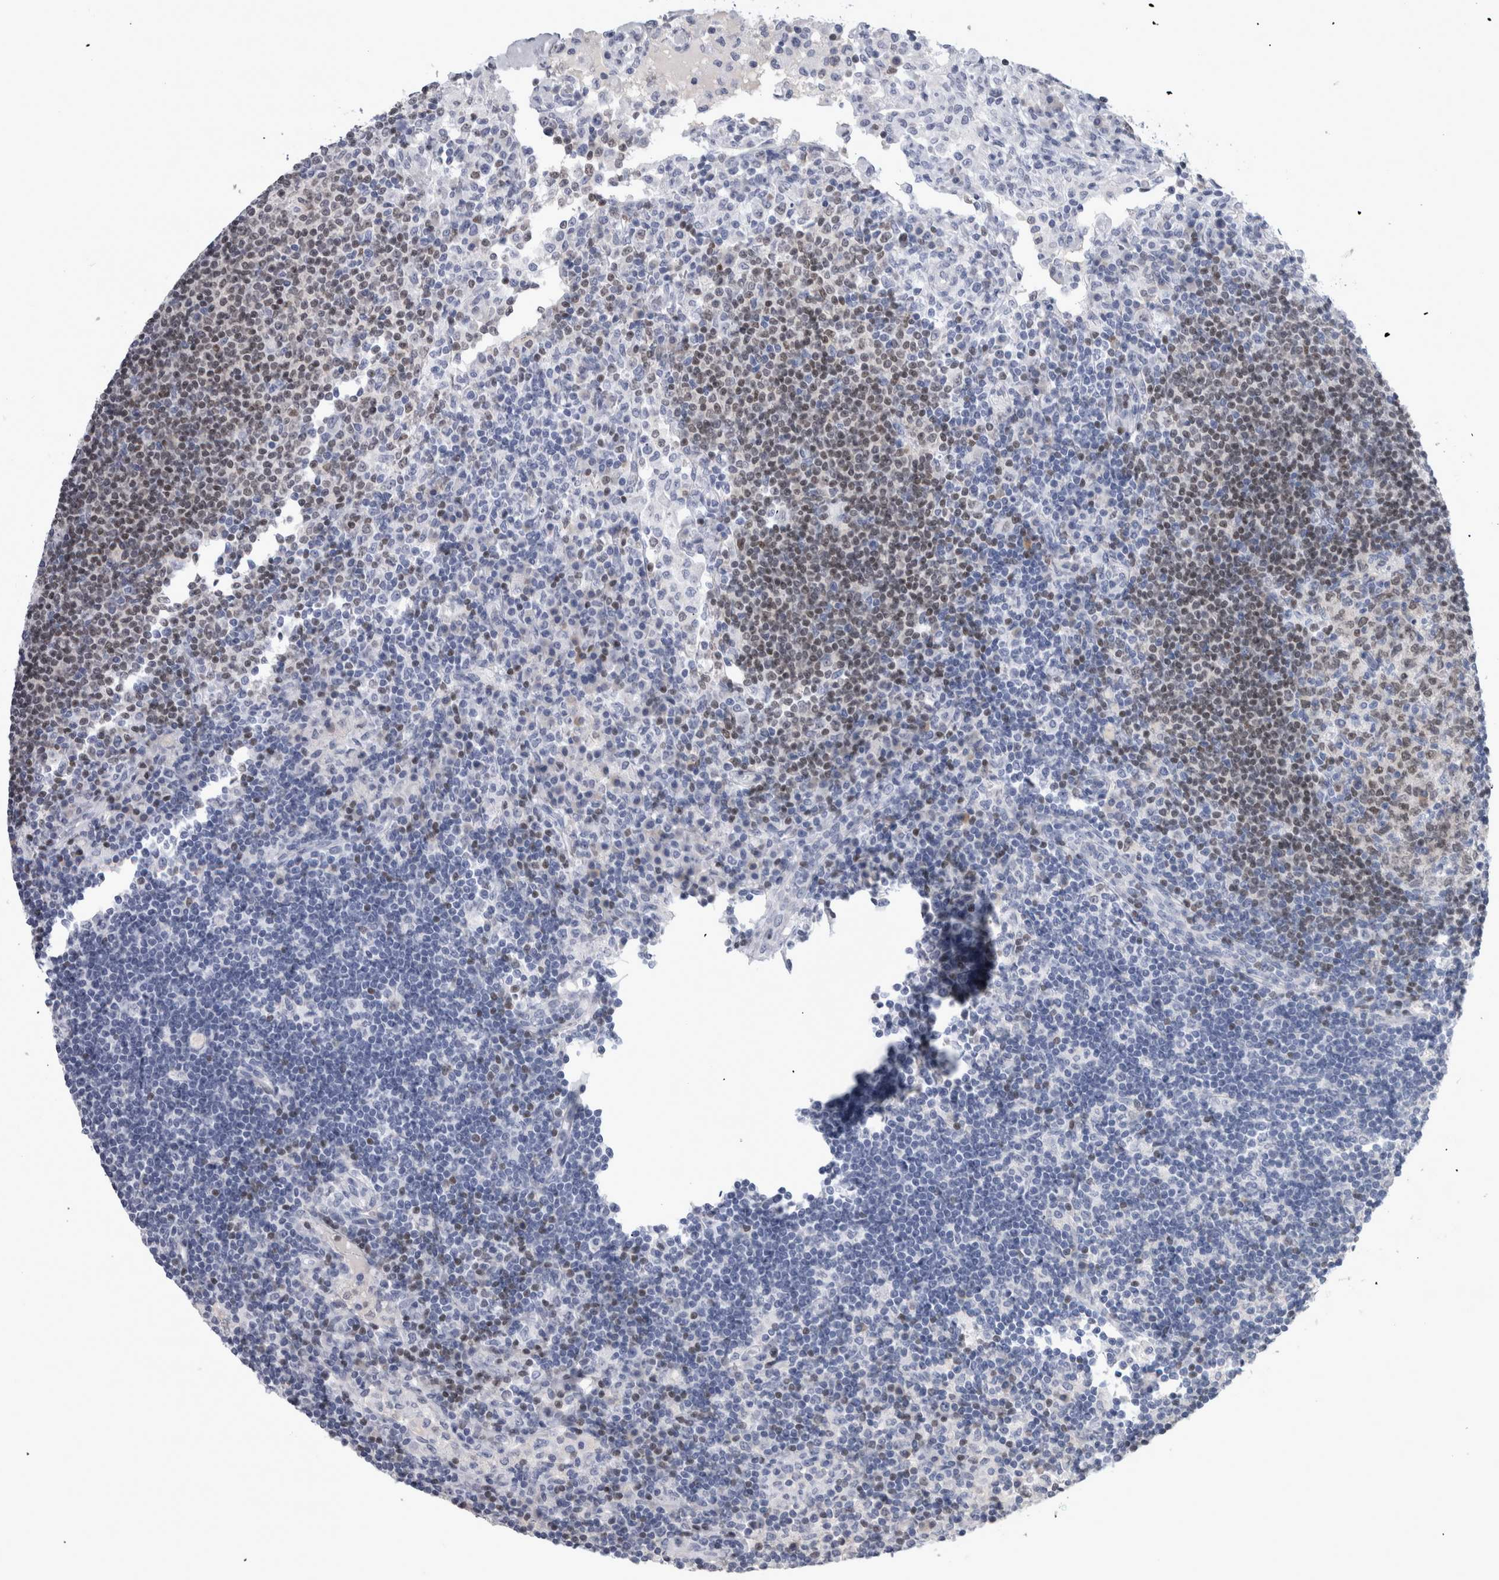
{"staining": {"intensity": "weak", "quantity": "25%-75%", "location": "nuclear"}, "tissue": "lymph node", "cell_type": "Germinal center cells", "image_type": "normal", "snomed": [{"axis": "morphology", "description": "Normal tissue, NOS"}, {"axis": "topography", "description": "Lymph node"}], "caption": "The histopathology image reveals staining of normal lymph node, revealing weak nuclear protein expression (brown color) within germinal center cells.", "gene": "PAX5", "patient": {"sex": "female", "age": 53}}